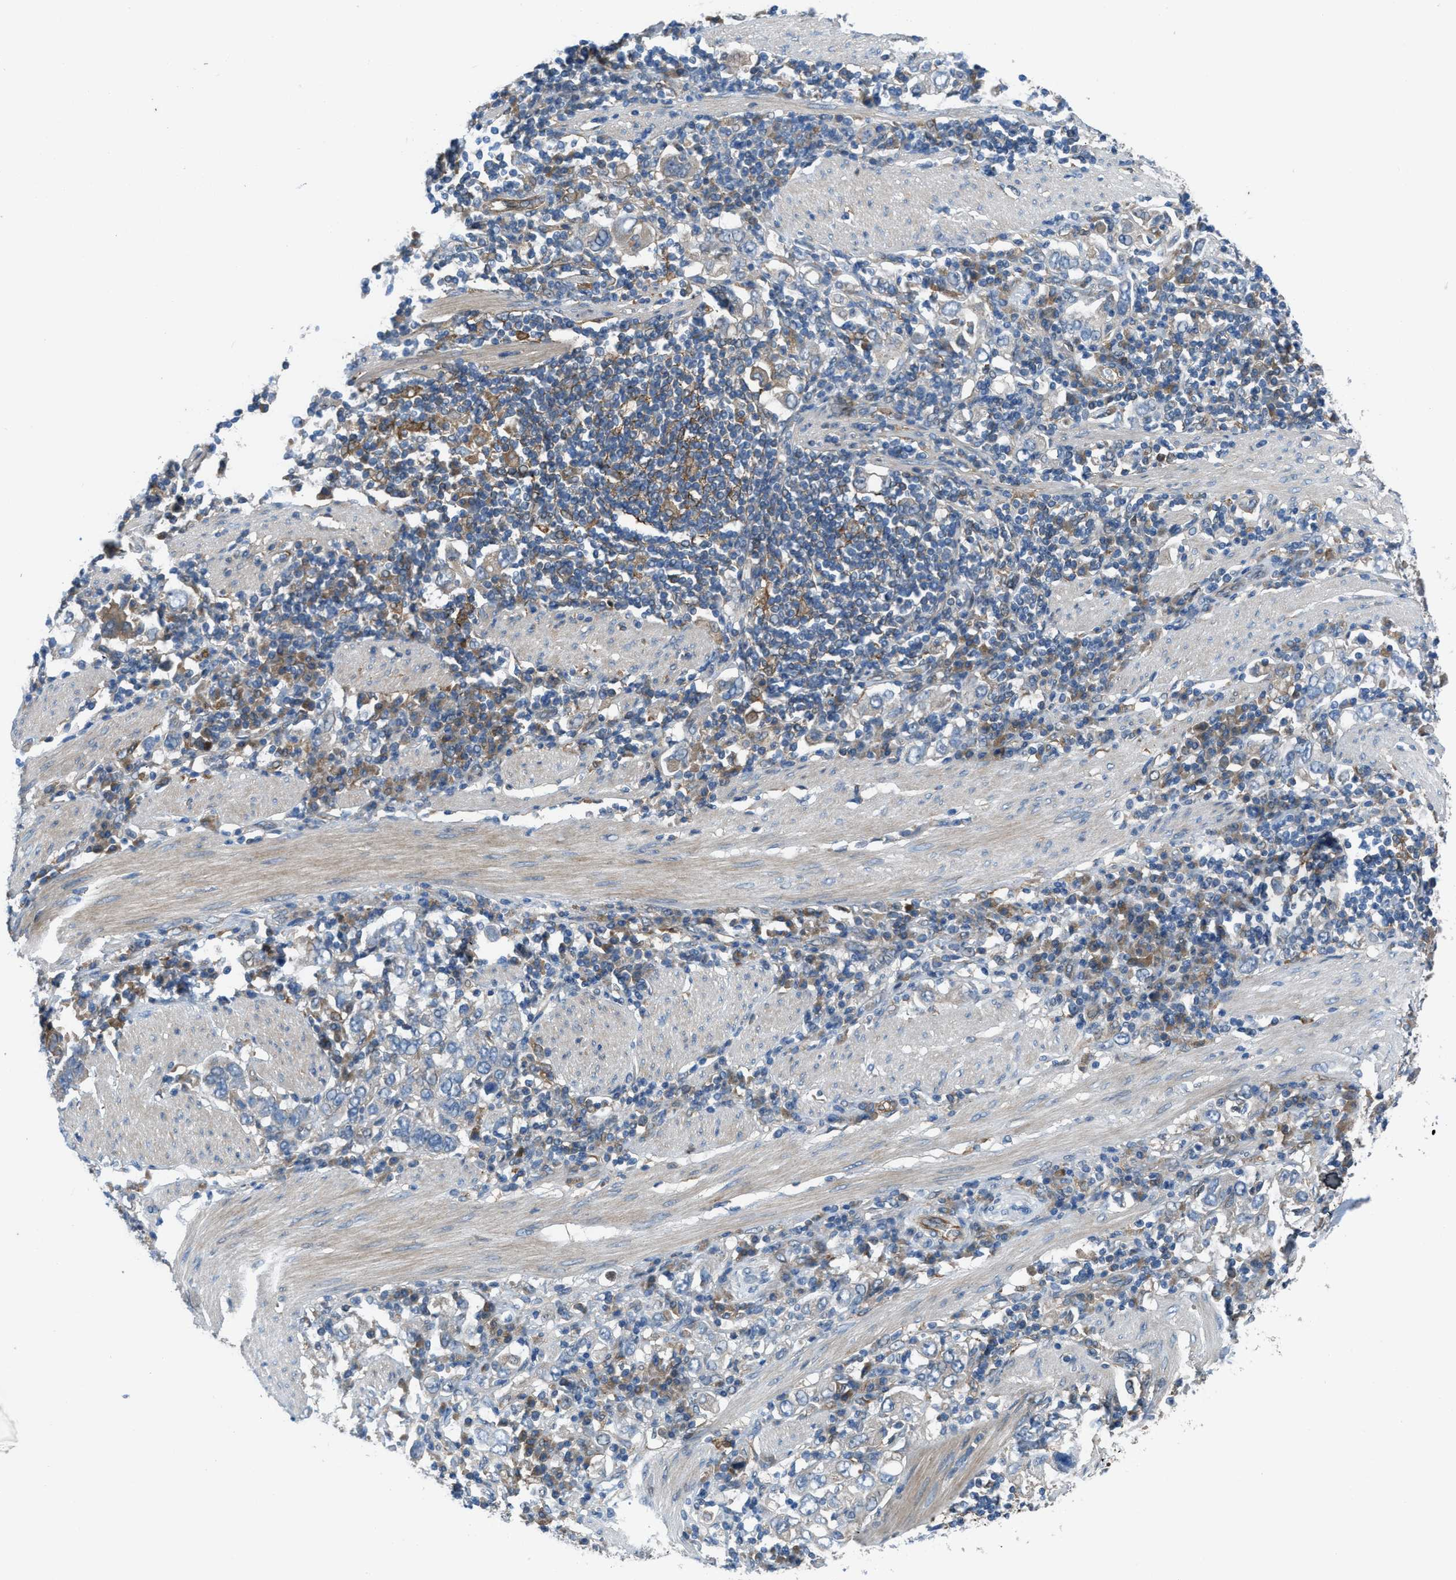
{"staining": {"intensity": "negative", "quantity": "none", "location": "none"}, "tissue": "stomach cancer", "cell_type": "Tumor cells", "image_type": "cancer", "snomed": [{"axis": "morphology", "description": "Adenocarcinoma, NOS"}, {"axis": "topography", "description": "Stomach, upper"}], "caption": "Human stomach cancer (adenocarcinoma) stained for a protein using immunohistochemistry (IHC) reveals no positivity in tumor cells.", "gene": "BAZ2B", "patient": {"sex": "male", "age": 62}}